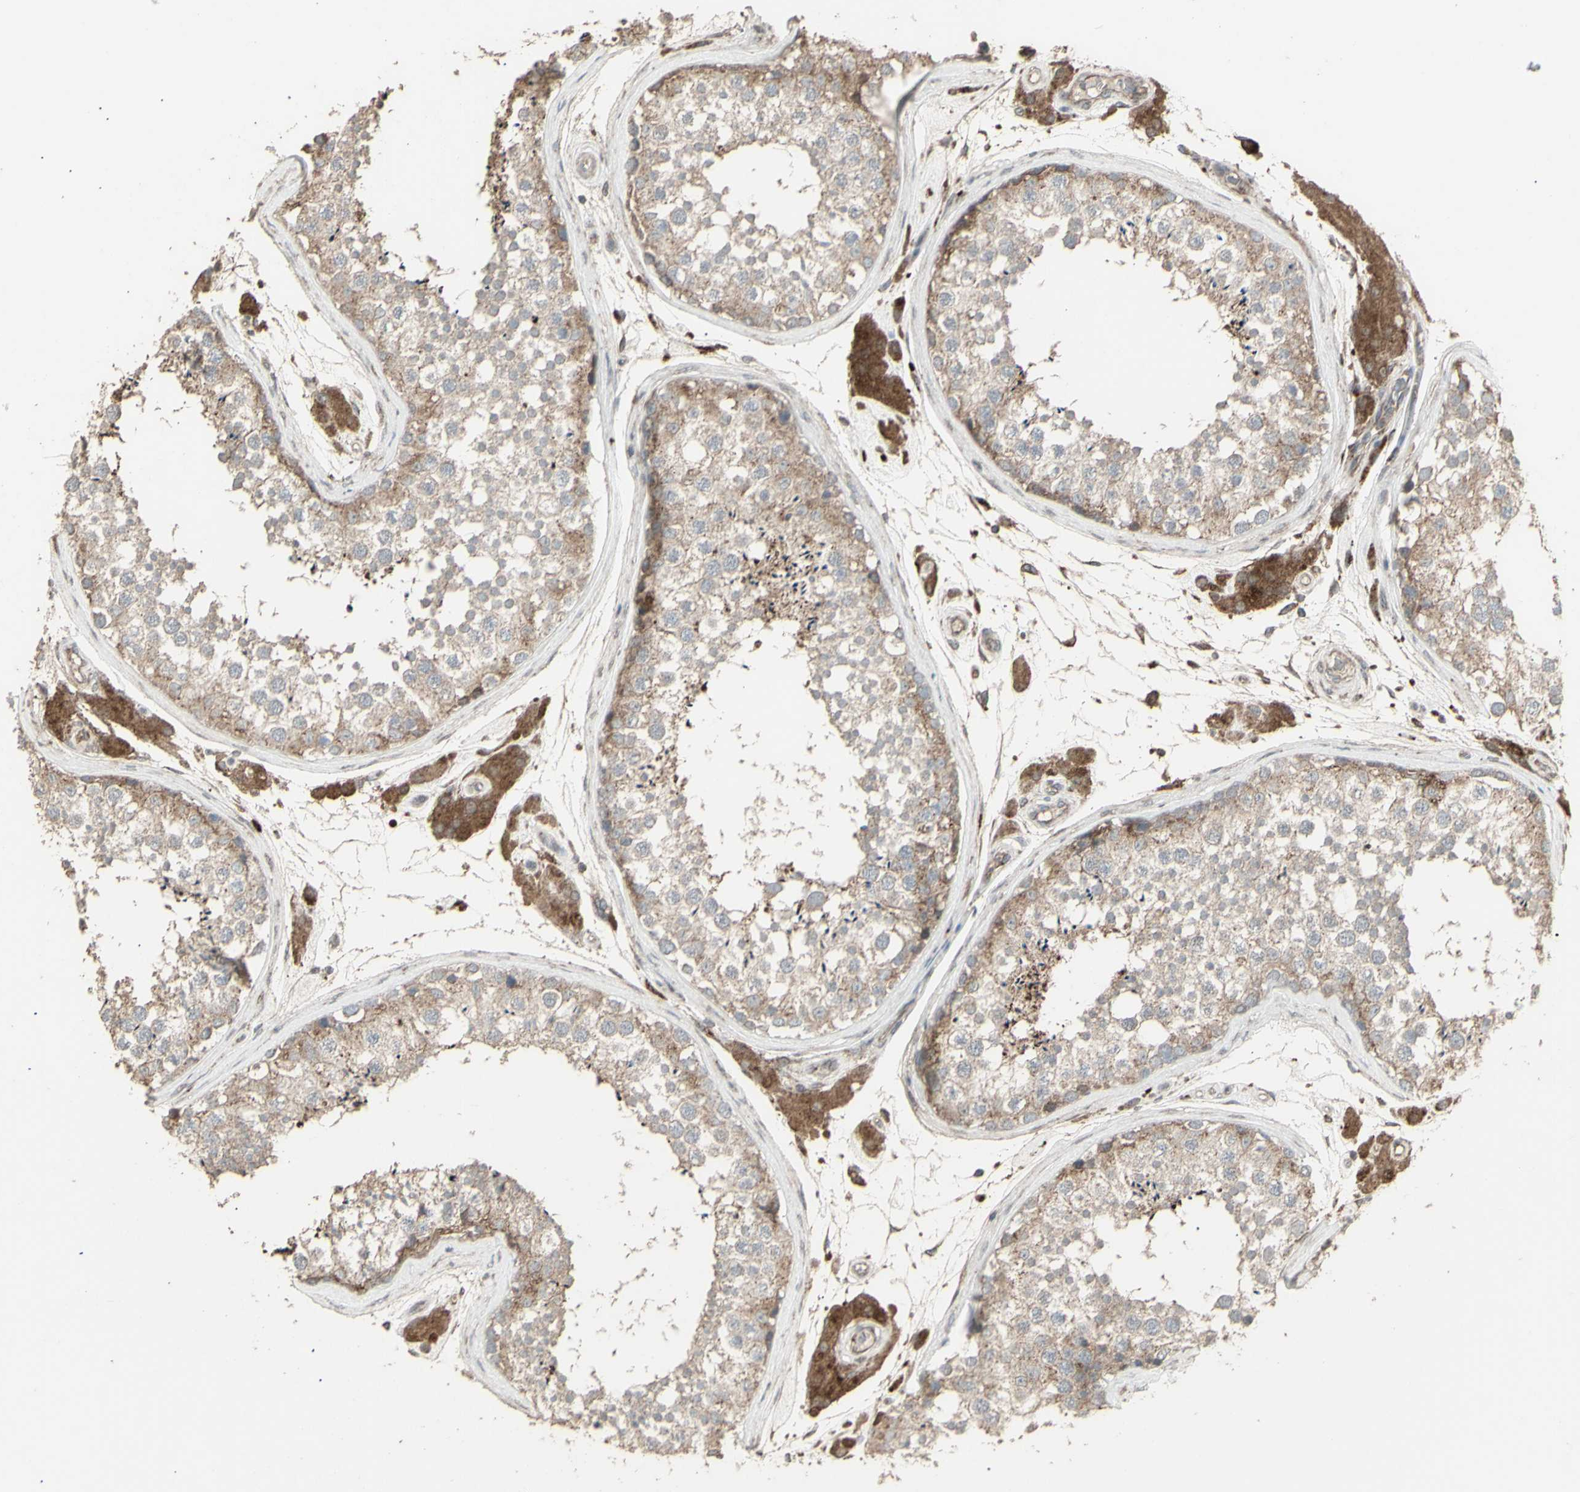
{"staining": {"intensity": "moderate", "quantity": ">75%", "location": "cytoplasmic/membranous"}, "tissue": "testis", "cell_type": "Cells in seminiferous ducts", "image_type": "normal", "snomed": [{"axis": "morphology", "description": "Normal tissue, NOS"}, {"axis": "topography", "description": "Testis"}], "caption": "This micrograph displays normal testis stained with immunohistochemistry to label a protein in brown. The cytoplasmic/membranous of cells in seminiferous ducts show moderate positivity for the protein. Nuclei are counter-stained blue.", "gene": "RNASEL", "patient": {"sex": "male", "age": 46}}